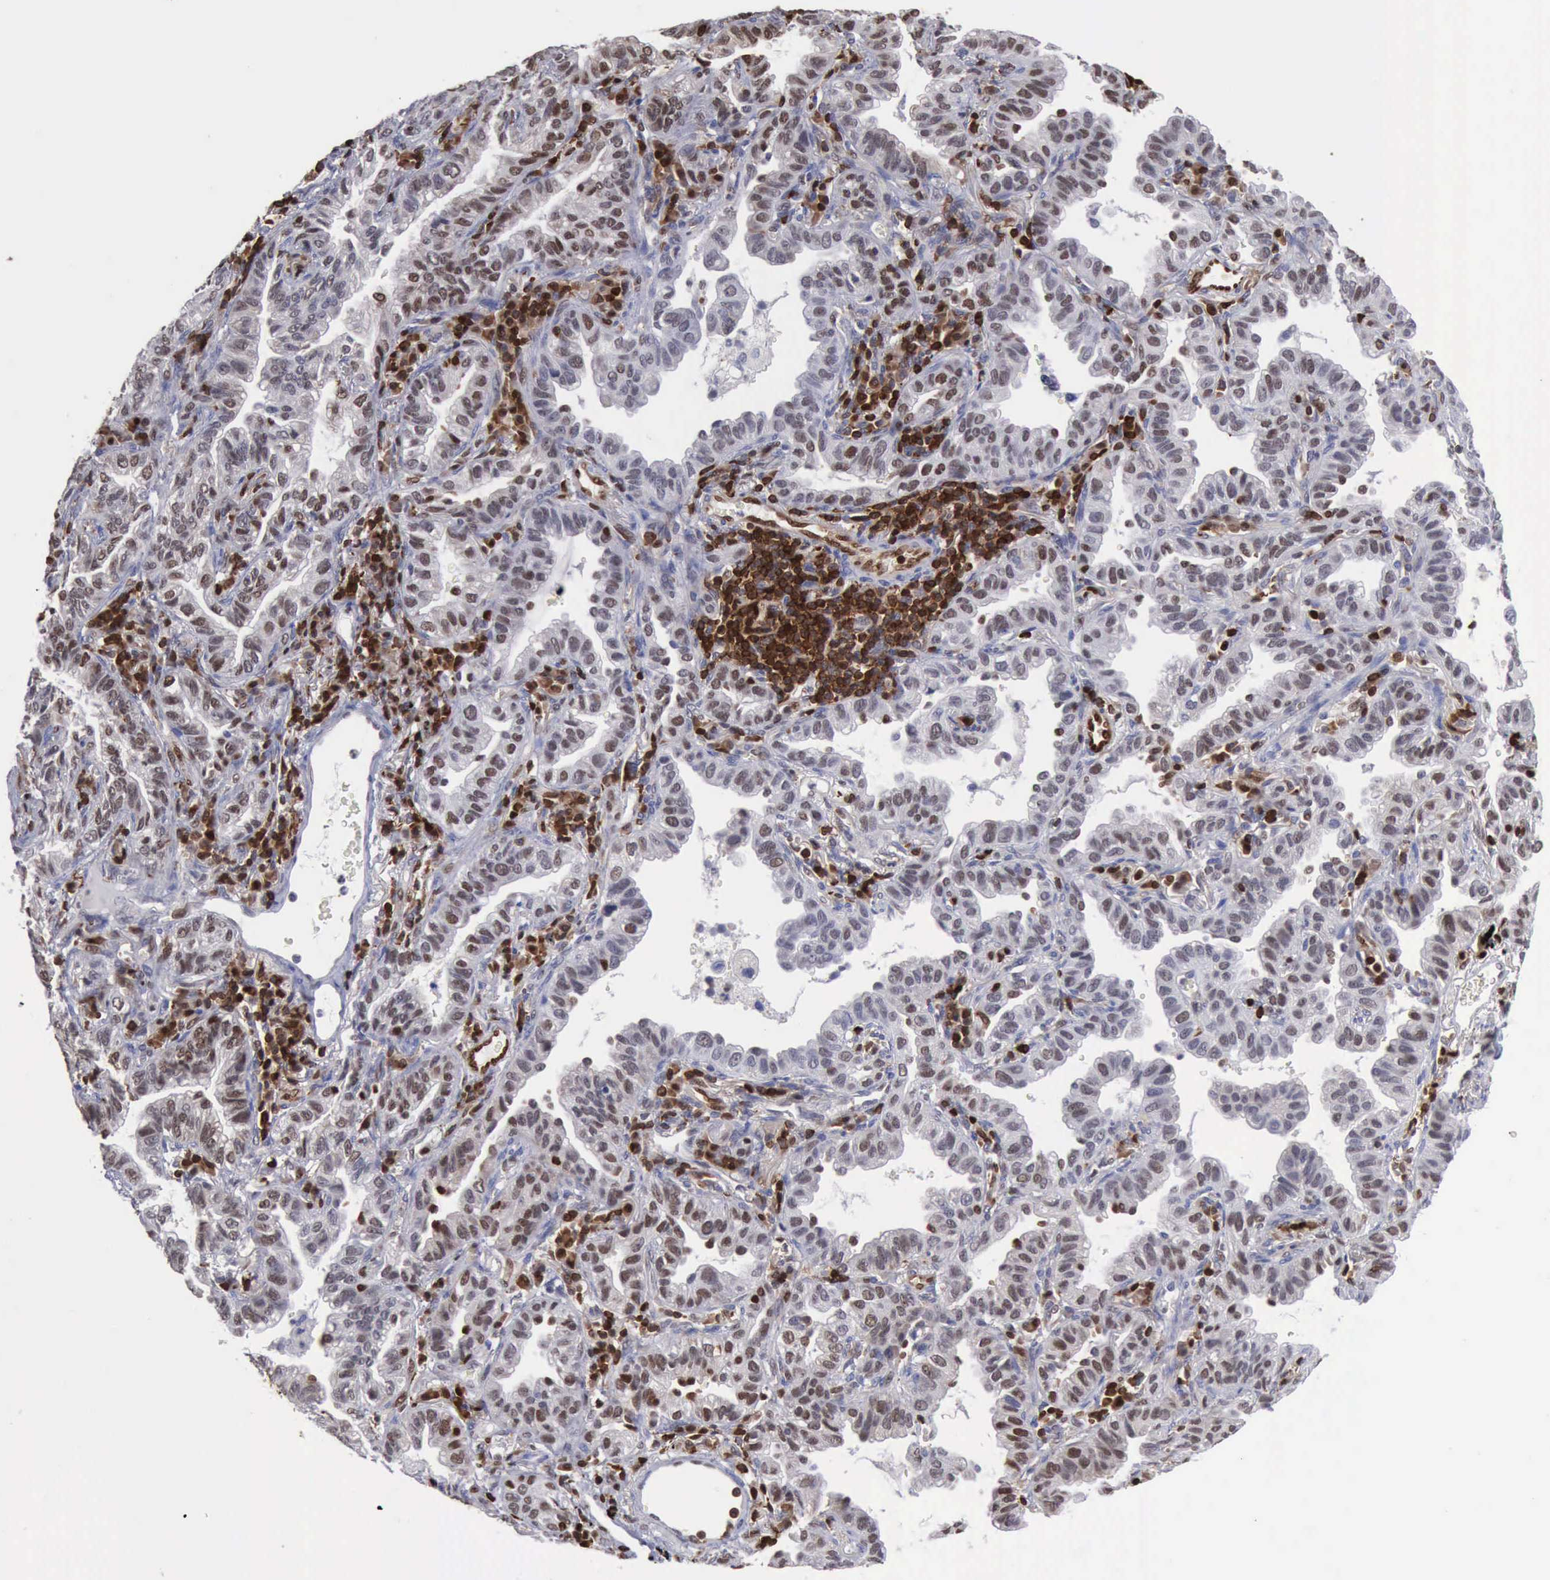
{"staining": {"intensity": "weak", "quantity": ">75%", "location": "cytoplasmic/membranous,nuclear"}, "tissue": "lung cancer", "cell_type": "Tumor cells", "image_type": "cancer", "snomed": [{"axis": "morphology", "description": "Adenocarcinoma, NOS"}, {"axis": "topography", "description": "Lung"}], "caption": "Human adenocarcinoma (lung) stained with a protein marker displays weak staining in tumor cells.", "gene": "PDCD4", "patient": {"sex": "female", "age": 50}}